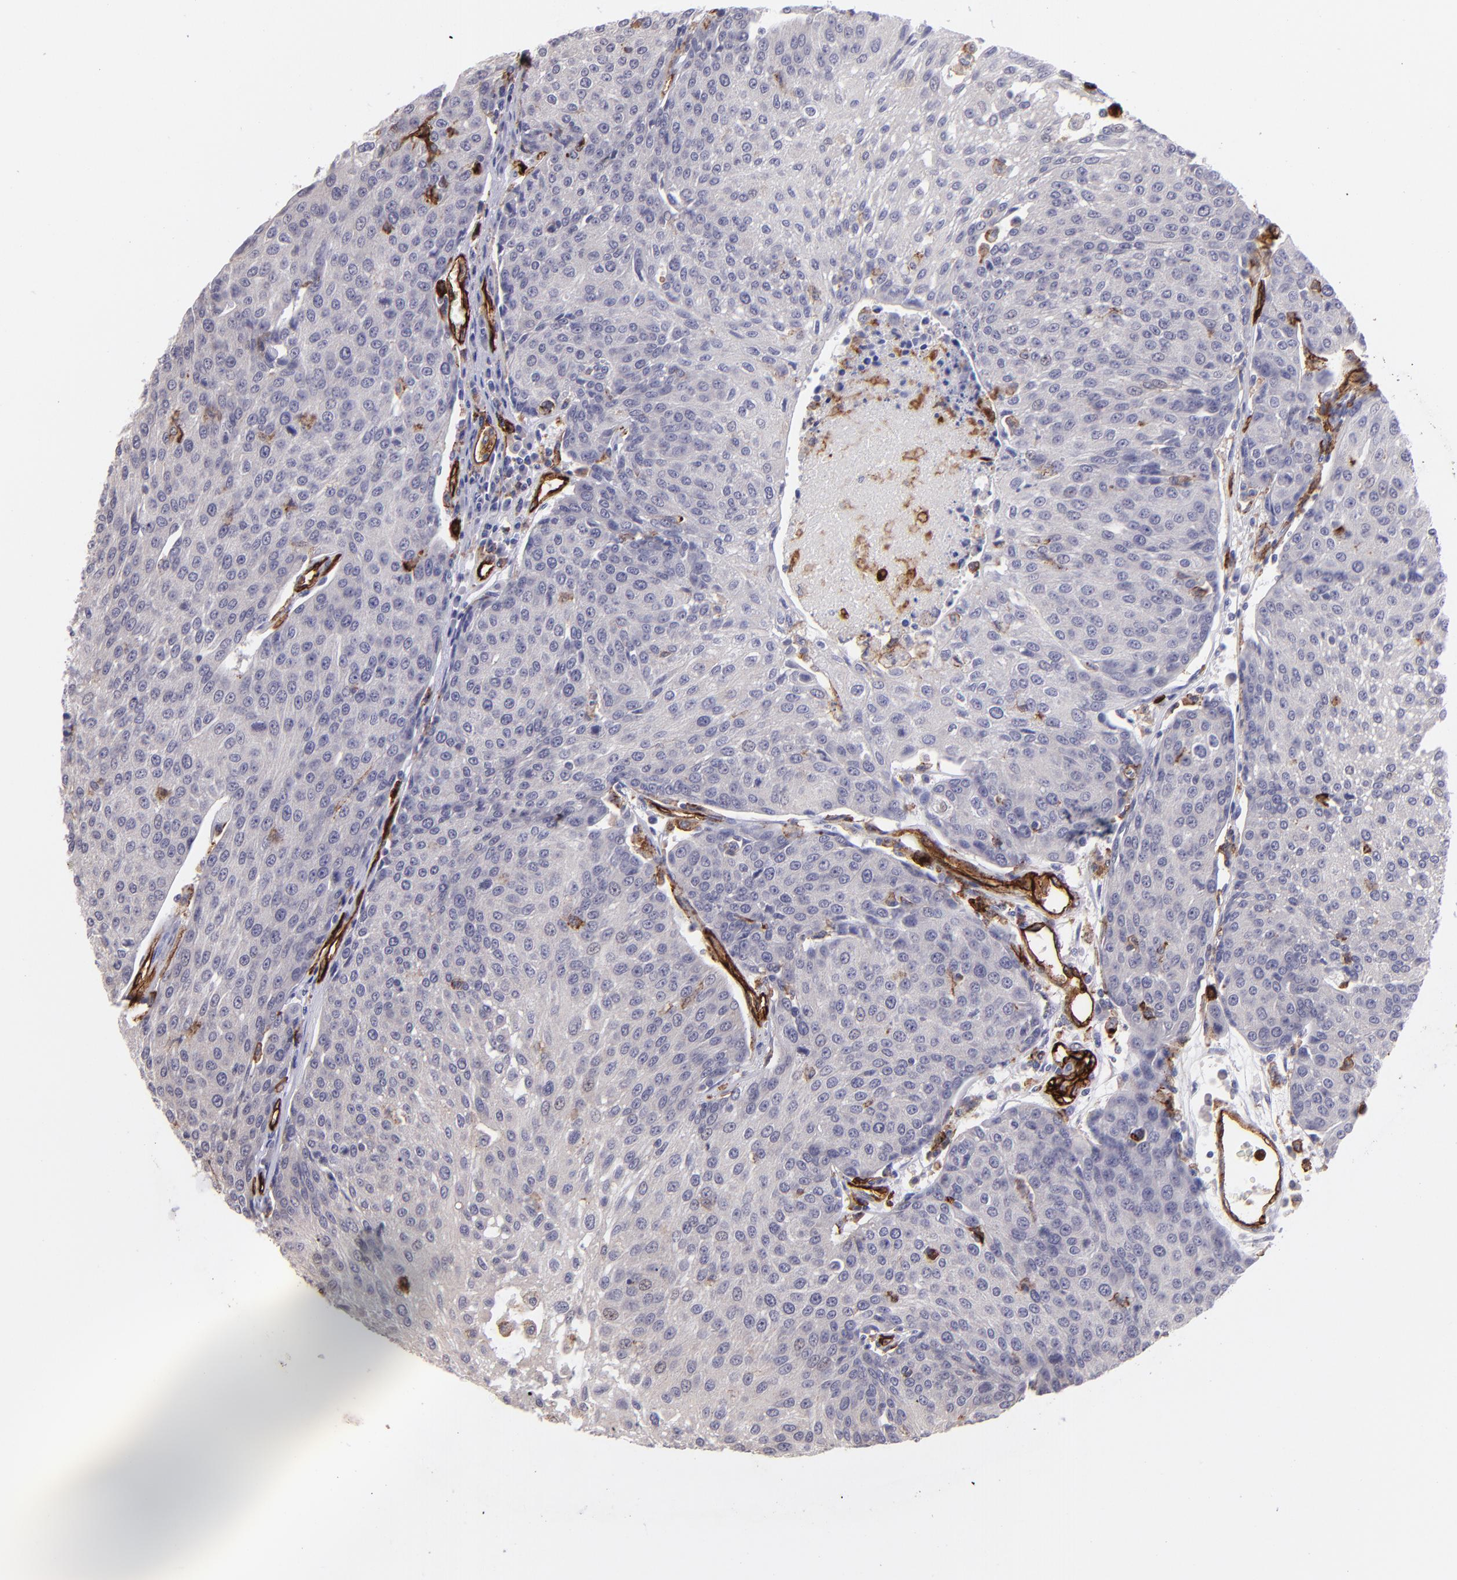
{"staining": {"intensity": "negative", "quantity": "none", "location": "none"}, "tissue": "urothelial cancer", "cell_type": "Tumor cells", "image_type": "cancer", "snomed": [{"axis": "morphology", "description": "Urothelial carcinoma, High grade"}, {"axis": "topography", "description": "Urinary bladder"}], "caption": "Human urothelial carcinoma (high-grade) stained for a protein using IHC displays no staining in tumor cells.", "gene": "DYSF", "patient": {"sex": "female", "age": 85}}